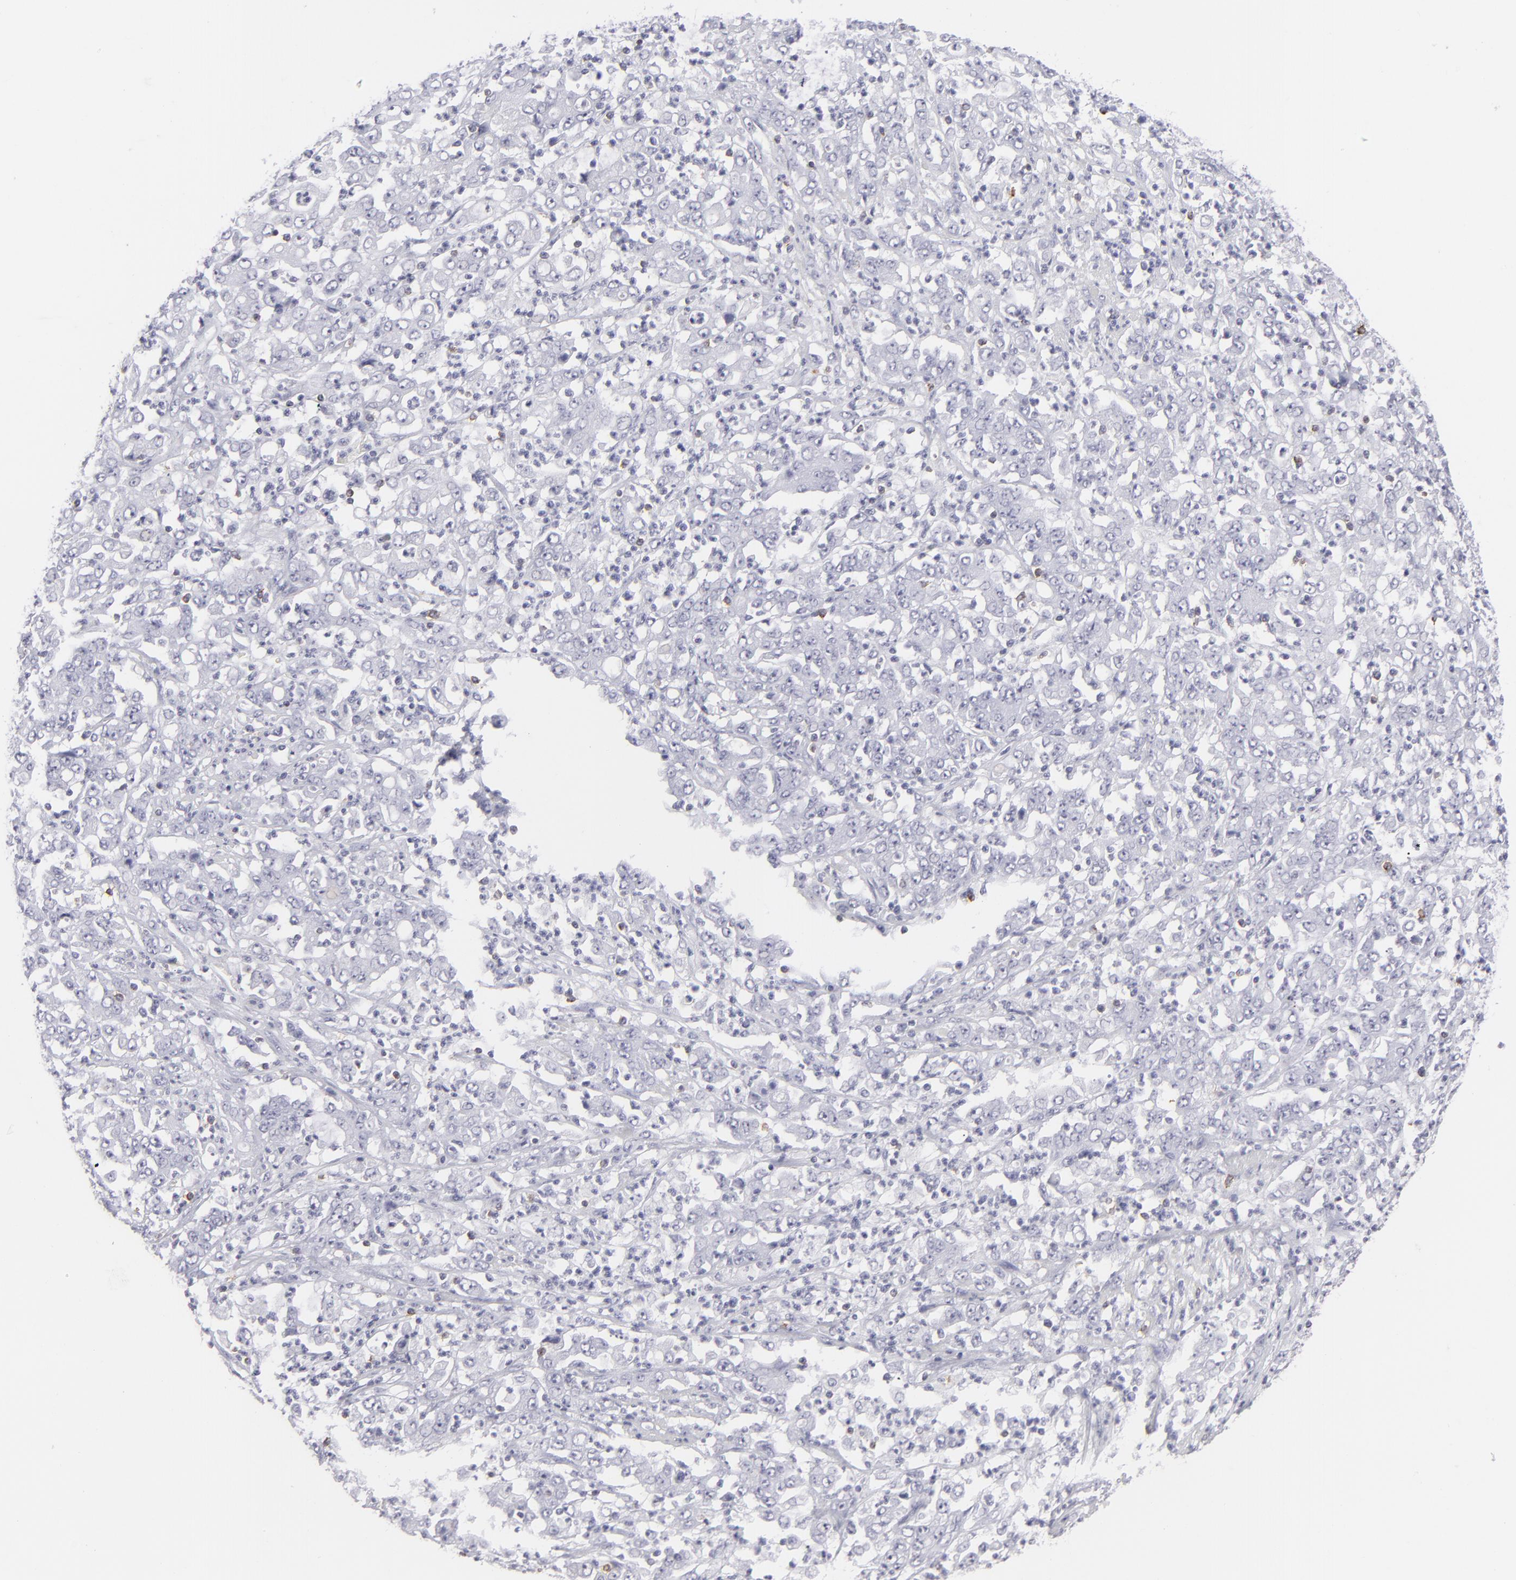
{"staining": {"intensity": "negative", "quantity": "none", "location": "none"}, "tissue": "stomach cancer", "cell_type": "Tumor cells", "image_type": "cancer", "snomed": [{"axis": "morphology", "description": "Adenocarcinoma, NOS"}, {"axis": "topography", "description": "Stomach, lower"}], "caption": "The immunohistochemistry (IHC) histopathology image has no significant staining in tumor cells of stomach adenocarcinoma tissue. (Stains: DAB immunohistochemistry with hematoxylin counter stain, Microscopy: brightfield microscopy at high magnification).", "gene": "CD7", "patient": {"sex": "female", "age": 71}}